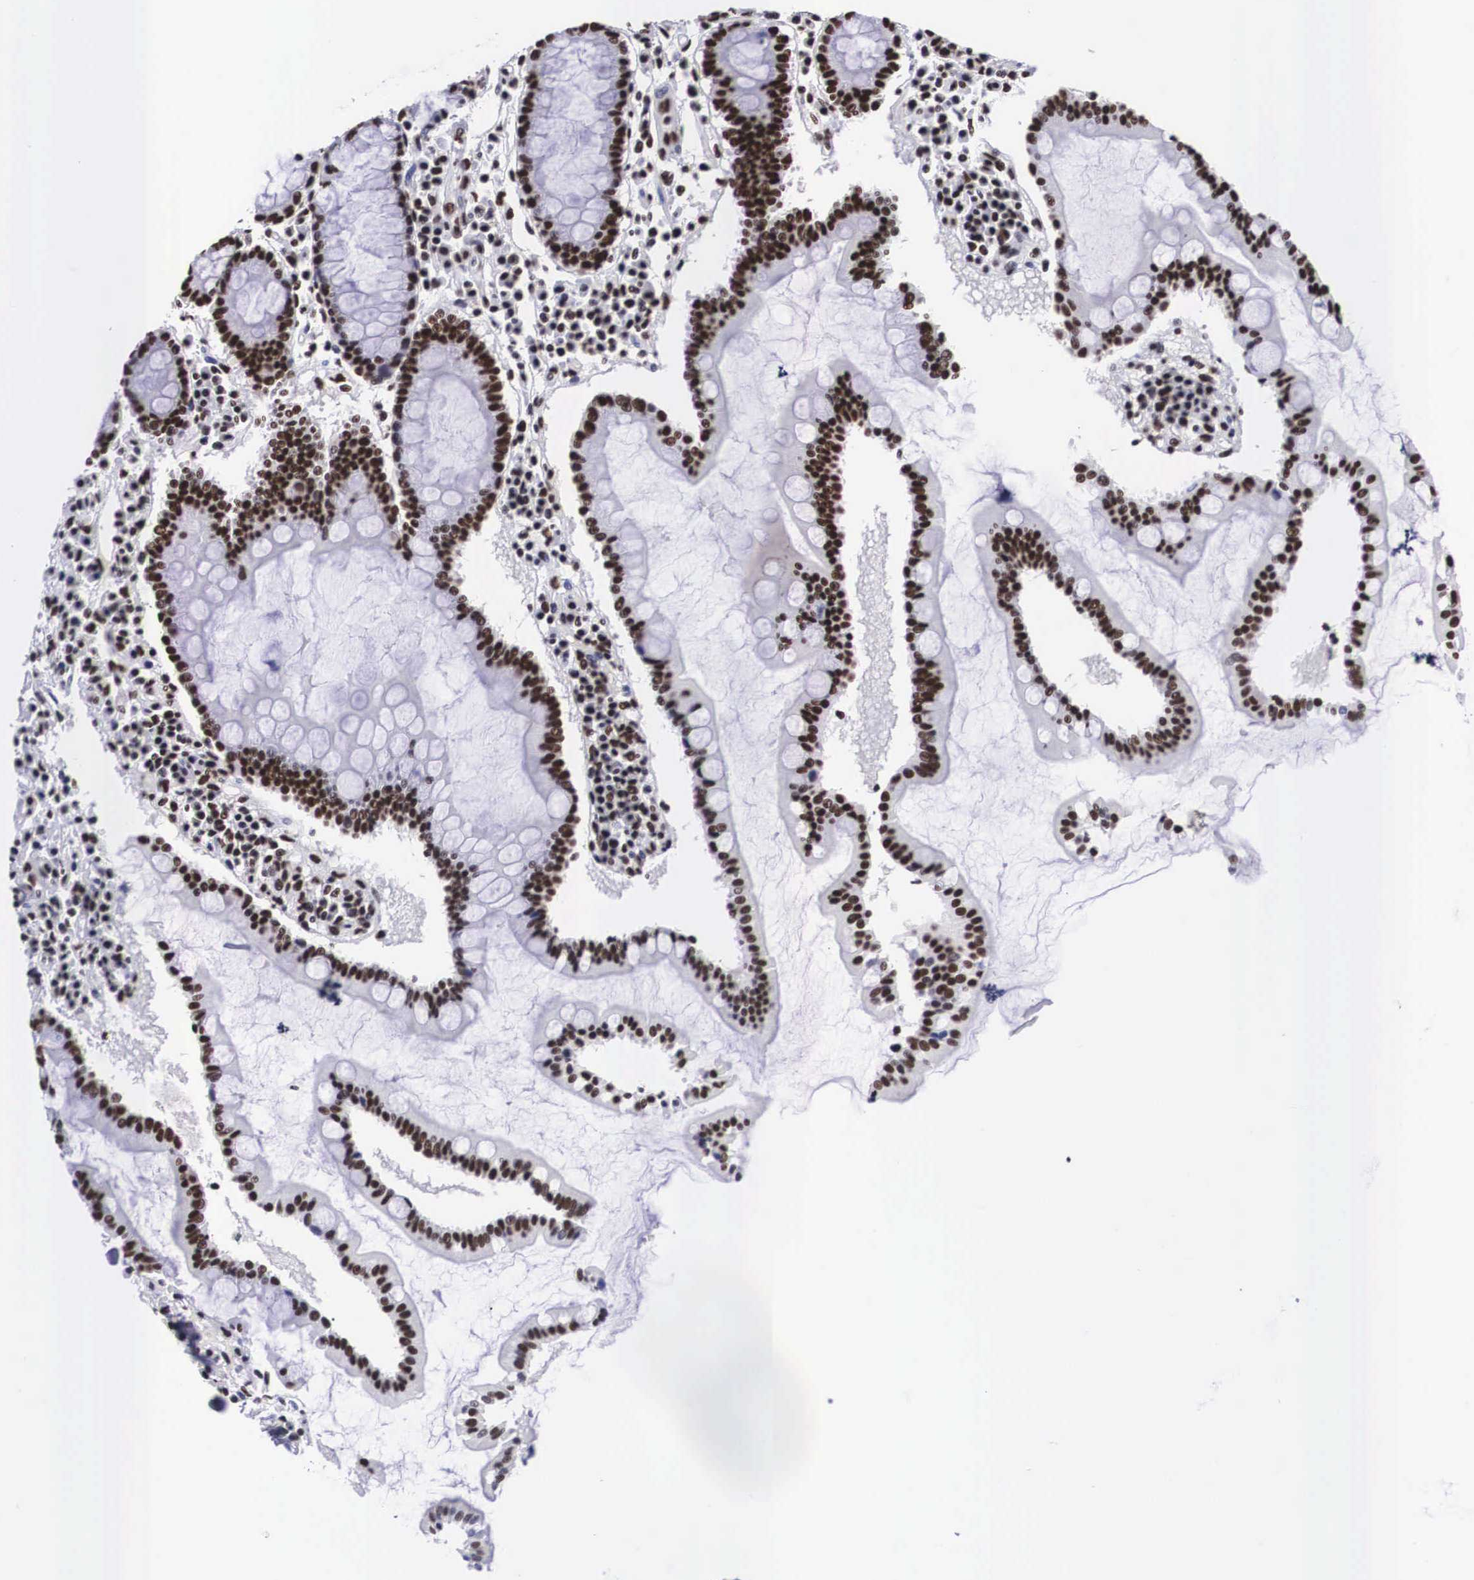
{"staining": {"intensity": "strong", "quantity": ">75%", "location": "nuclear"}, "tissue": "duodenum", "cell_type": "Glandular cells", "image_type": "normal", "snomed": [{"axis": "morphology", "description": "Normal tissue, NOS"}, {"axis": "topography", "description": "Duodenum"}], "caption": "The histopathology image shows staining of unremarkable duodenum, revealing strong nuclear protein positivity (brown color) within glandular cells. Using DAB (brown) and hematoxylin (blue) stains, captured at high magnification using brightfield microscopy.", "gene": "SF3A1", "patient": {"sex": "male", "age": 73}}